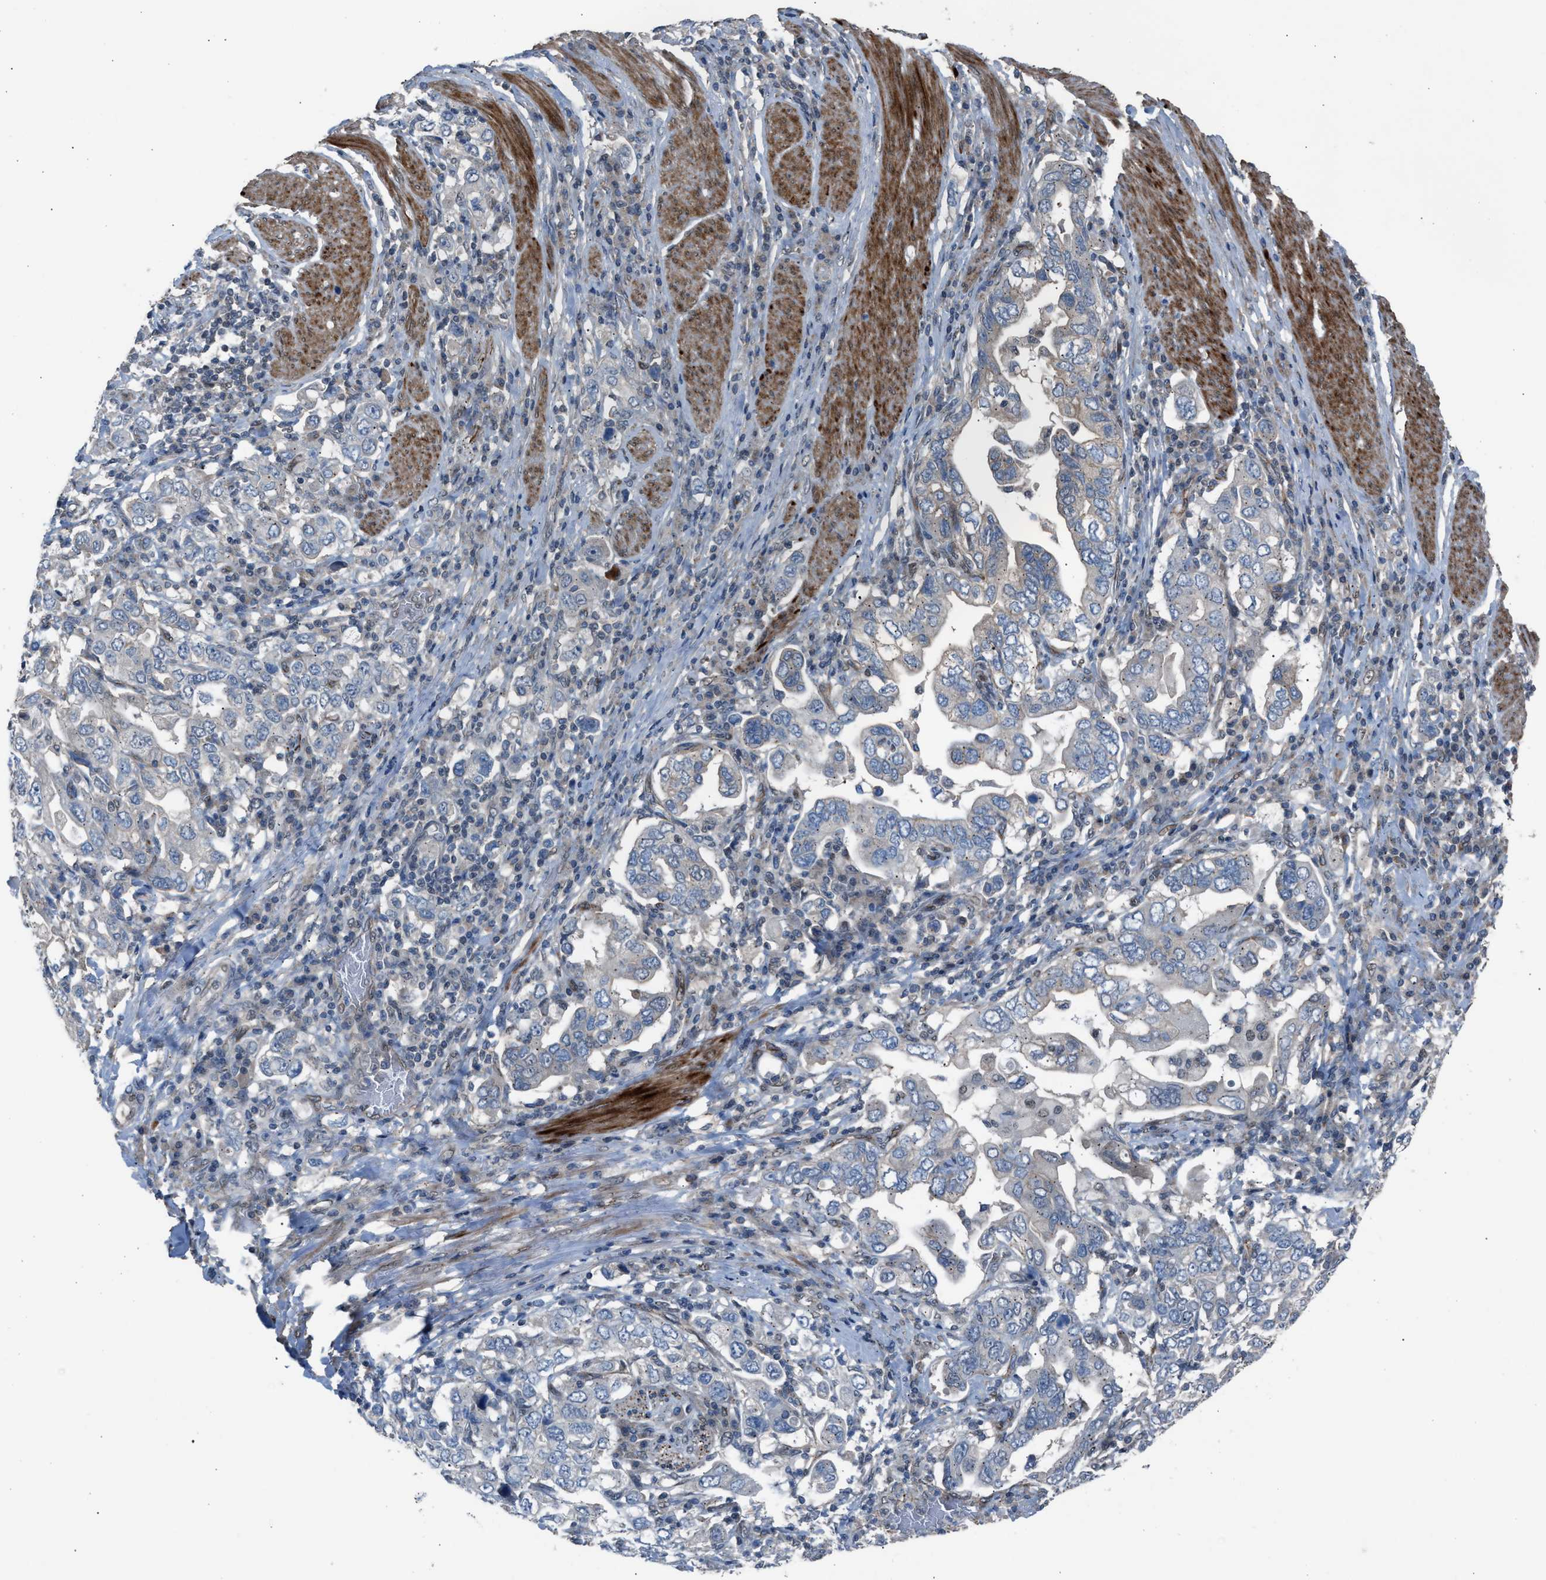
{"staining": {"intensity": "weak", "quantity": "25%-75%", "location": "cytoplasmic/membranous,nuclear"}, "tissue": "stomach cancer", "cell_type": "Tumor cells", "image_type": "cancer", "snomed": [{"axis": "morphology", "description": "Adenocarcinoma, NOS"}, {"axis": "topography", "description": "Stomach, upper"}], "caption": "Human stomach cancer (adenocarcinoma) stained for a protein (brown) shows weak cytoplasmic/membranous and nuclear positive expression in about 25%-75% of tumor cells.", "gene": "CRTC1", "patient": {"sex": "male", "age": 62}}